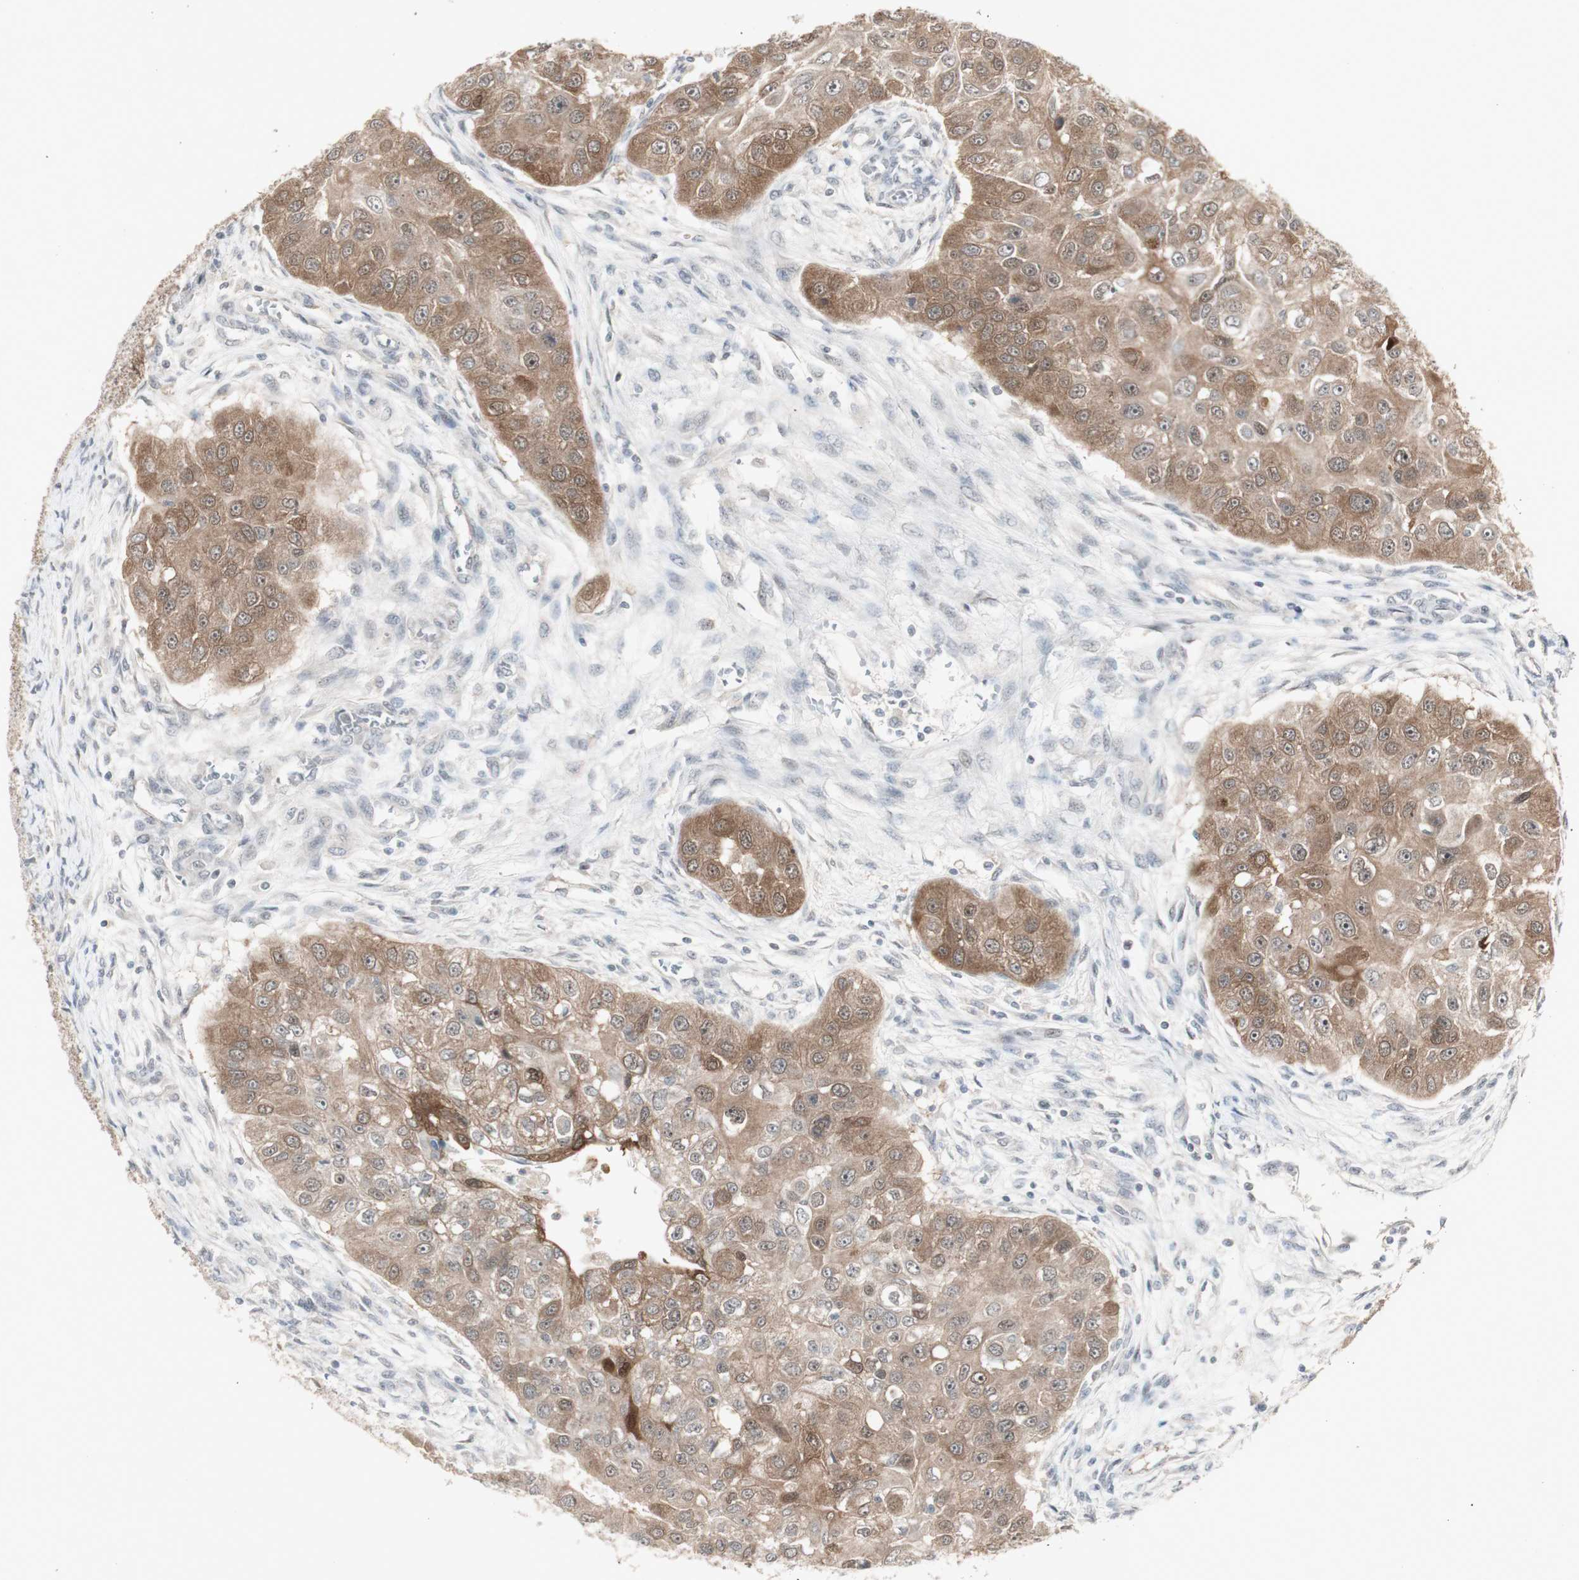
{"staining": {"intensity": "moderate", "quantity": ">75%", "location": "cytoplasmic/membranous"}, "tissue": "head and neck cancer", "cell_type": "Tumor cells", "image_type": "cancer", "snomed": [{"axis": "morphology", "description": "Normal tissue, NOS"}, {"axis": "morphology", "description": "Squamous cell carcinoma, NOS"}, {"axis": "topography", "description": "Skeletal muscle"}, {"axis": "topography", "description": "Head-Neck"}], "caption": "A high-resolution image shows IHC staining of head and neck cancer (squamous cell carcinoma), which displays moderate cytoplasmic/membranous positivity in about >75% of tumor cells.", "gene": "C1orf116", "patient": {"sex": "male", "age": 51}}